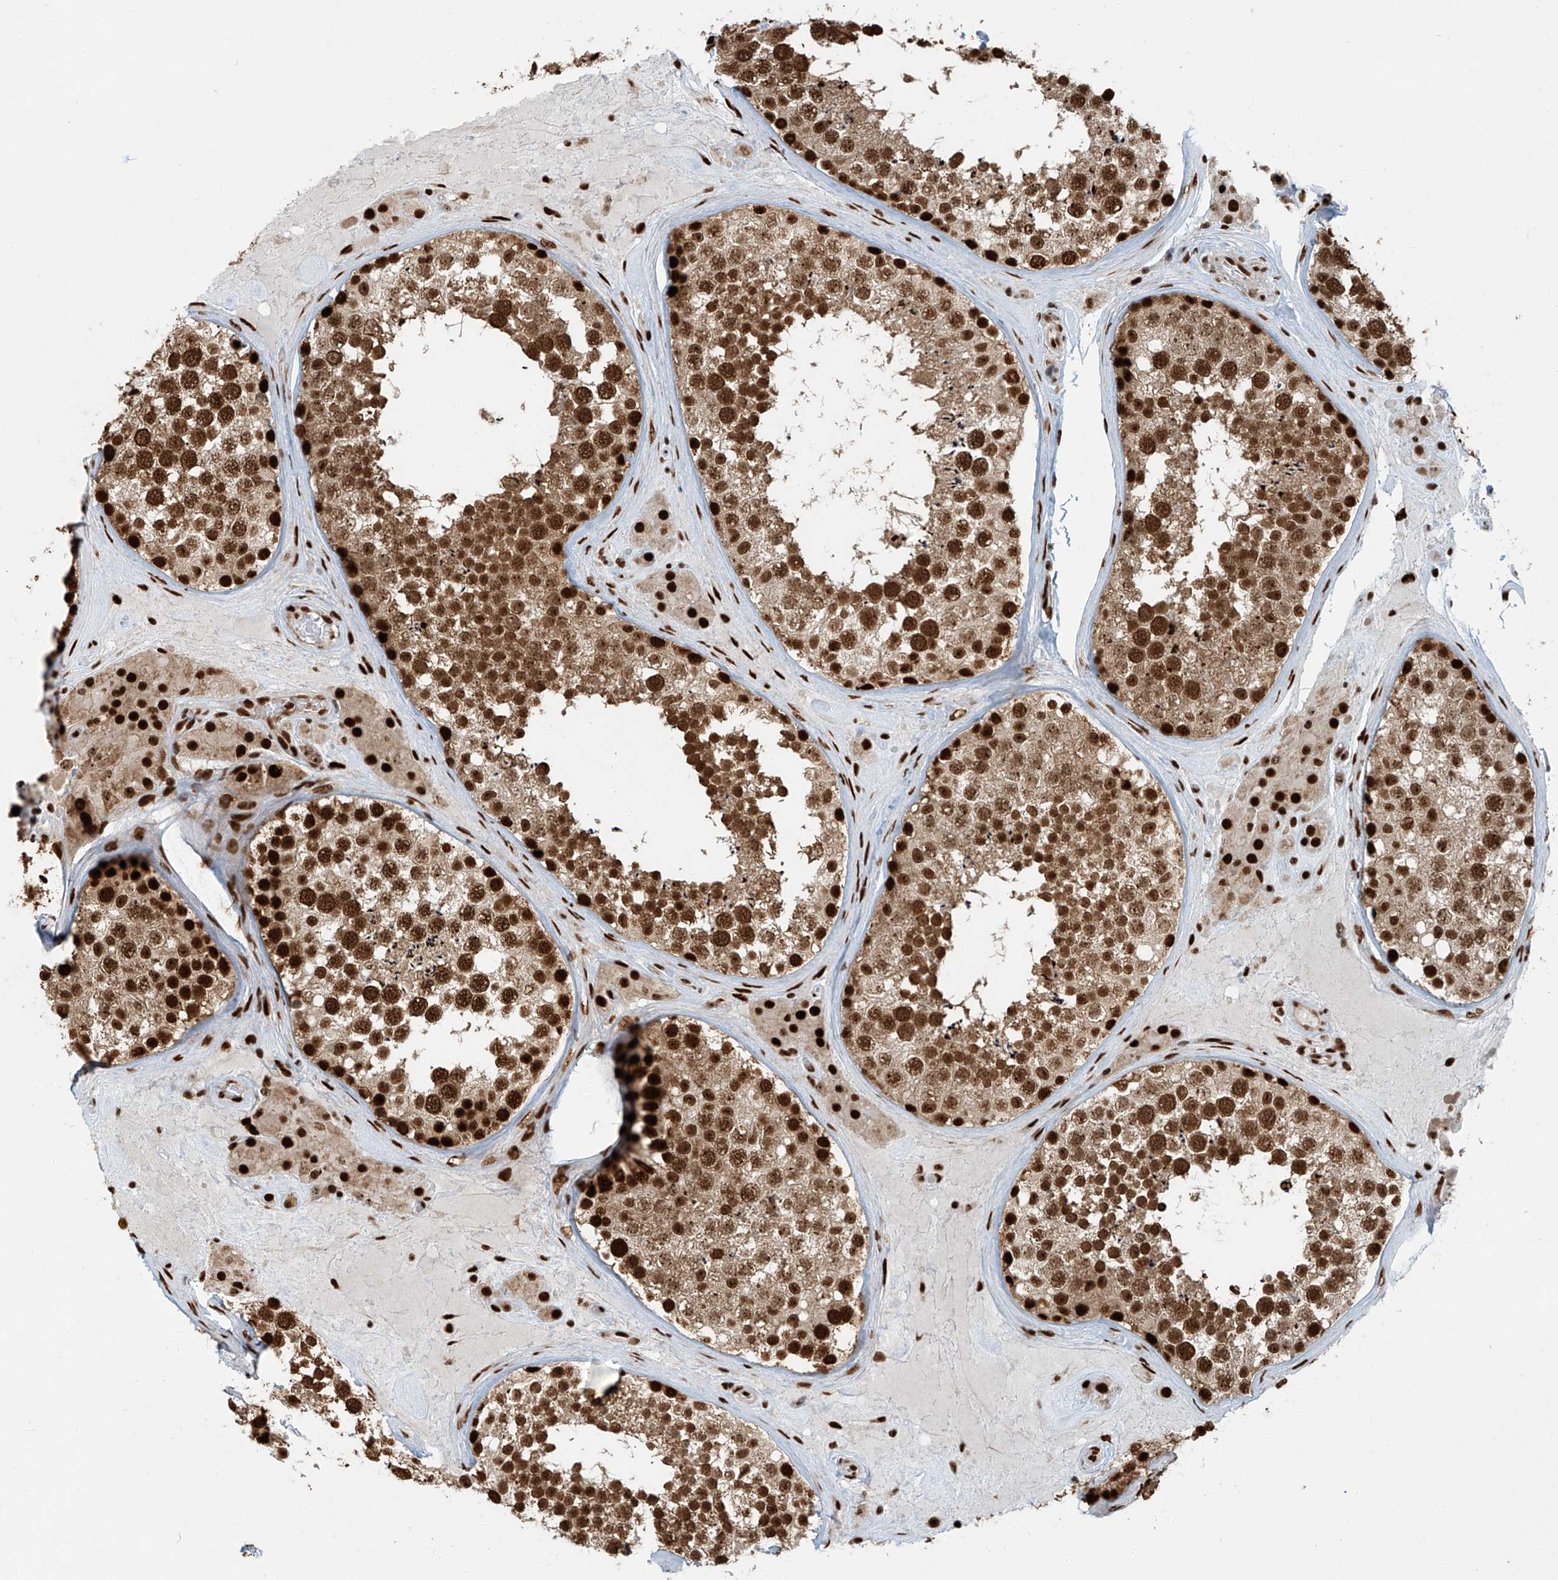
{"staining": {"intensity": "strong", "quantity": ">75%", "location": "cytoplasmic/membranous,nuclear"}, "tissue": "testis", "cell_type": "Cells in seminiferous ducts", "image_type": "normal", "snomed": [{"axis": "morphology", "description": "Normal tissue, NOS"}, {"axis": "topography", "description": "Testis"}], "caption": "The immunohistochemical stain highlights strong cytoplasmic/membranous,nuclear positivity in cells in seminiferous ducts of unremarkable testis. The staining was performed using DAB to visualize the protein expression in brown, while the nuclei were stained in blue with hematoxylin (Magnification: 20x).", "gene": "FAM193B", "patient": {"sex": "male", "age": 46}}